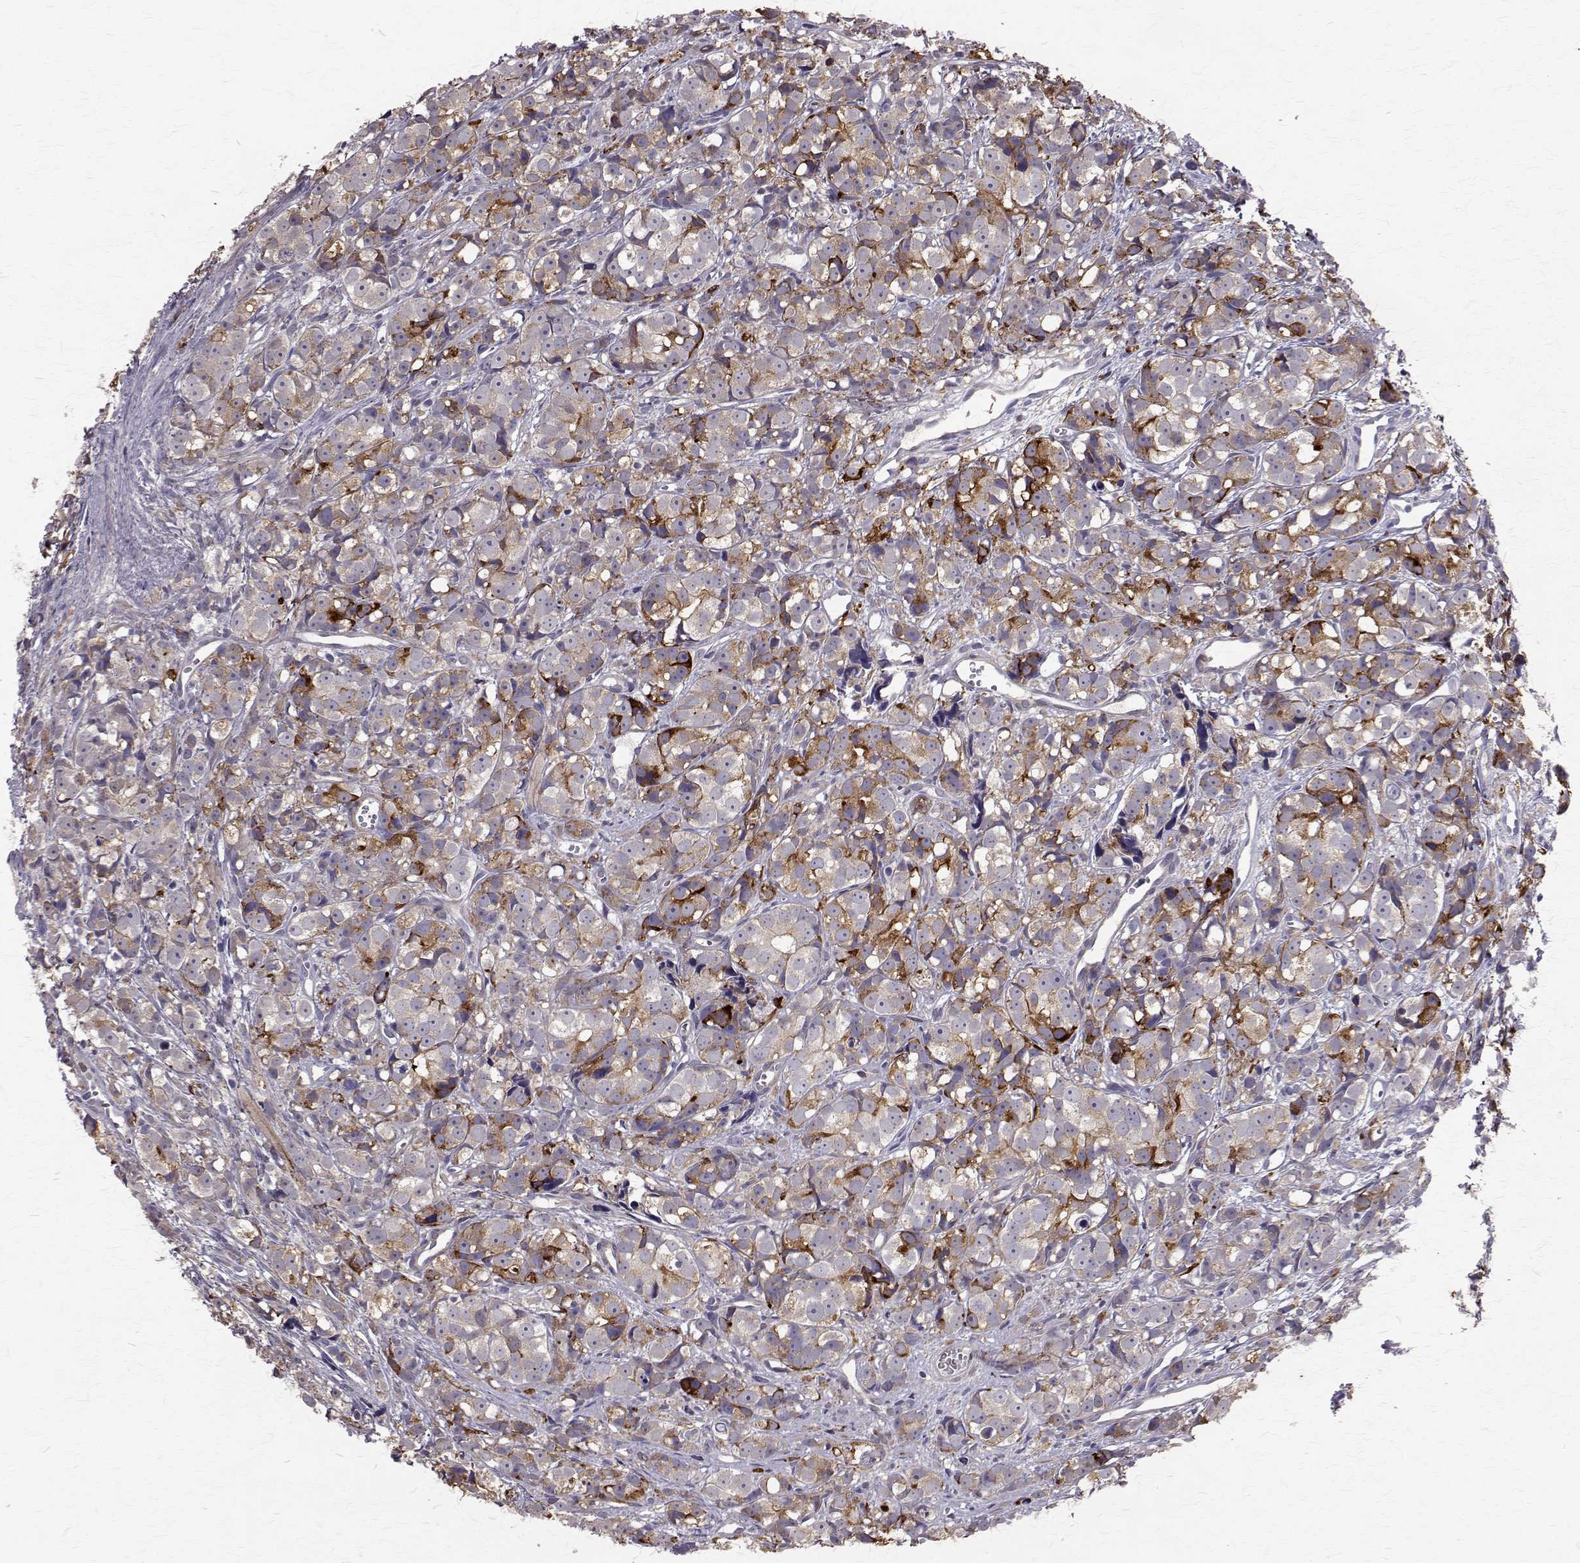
{"staining": {"intensity": "moderate", "quantity": "25%-75%", "location": "cytoplasmic/membranous"}, "tissue": "prostate cancer", "cell_type": "Tumor cells", "image_type": "cancer", "snomed": [{"axis": "morphology", "description": "Adenocarcinoma, High grade"}, {"axis": "topography", "description": "Prostate"}], "caption": "IHC histopathology image of human high-grade adenocarcinoma (prostate) stained for a protein (brown), which demonstrates medium levels of moderate cytoplasmic/membranous staining in approximately 25%-75% of tumor cells.", "gene": "CCDC89", "patient": {"sex": "male", "age": 77}}